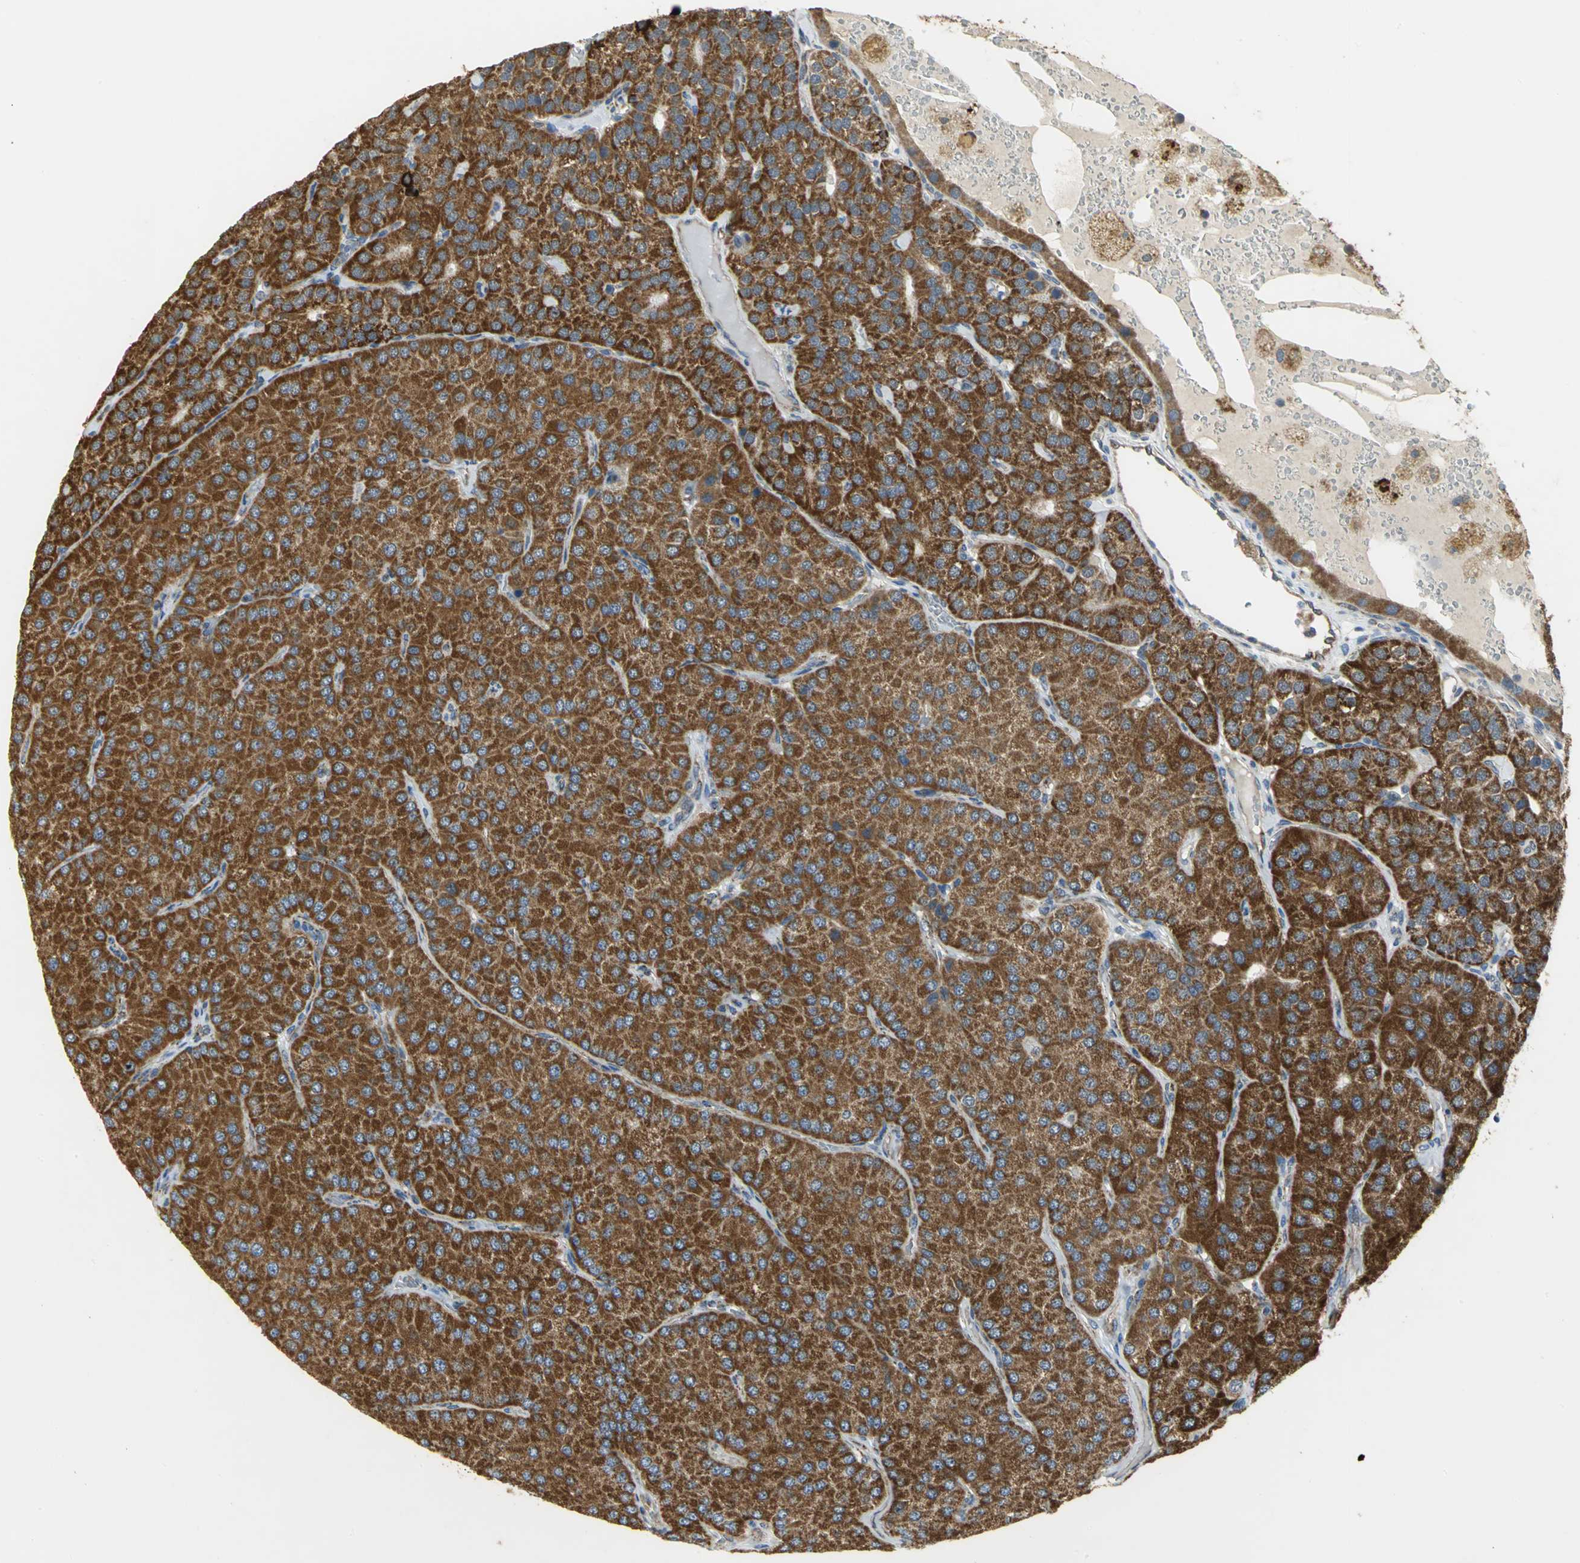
{"staining": {"intensity": "strong", "quantity": ">75%", "location": "cytoplasmic/membranous"}, "tissue": "parathyroid gland", "cell_type": "Glandular cells", "image_type": "normal", "snomed": [{"axis": "morphology", "description": "Normal tissue, NOS"}, {"axis": "morphology", "description": "Adenoma, NOS"}, {"axis": "topography", "description": "Parathyroid gland"}], "caption": "This histopathology image shows normal parathyroid gland stained with immunohistochemistry (IHC) to label a protein in brown. The cytoplasmic/membranous of glandular cells show strong positivity for the protein. Nuclei are counter-stained blue.", "gene": "NDUFB5", "patient": {"sex": "female", "age": 86}}